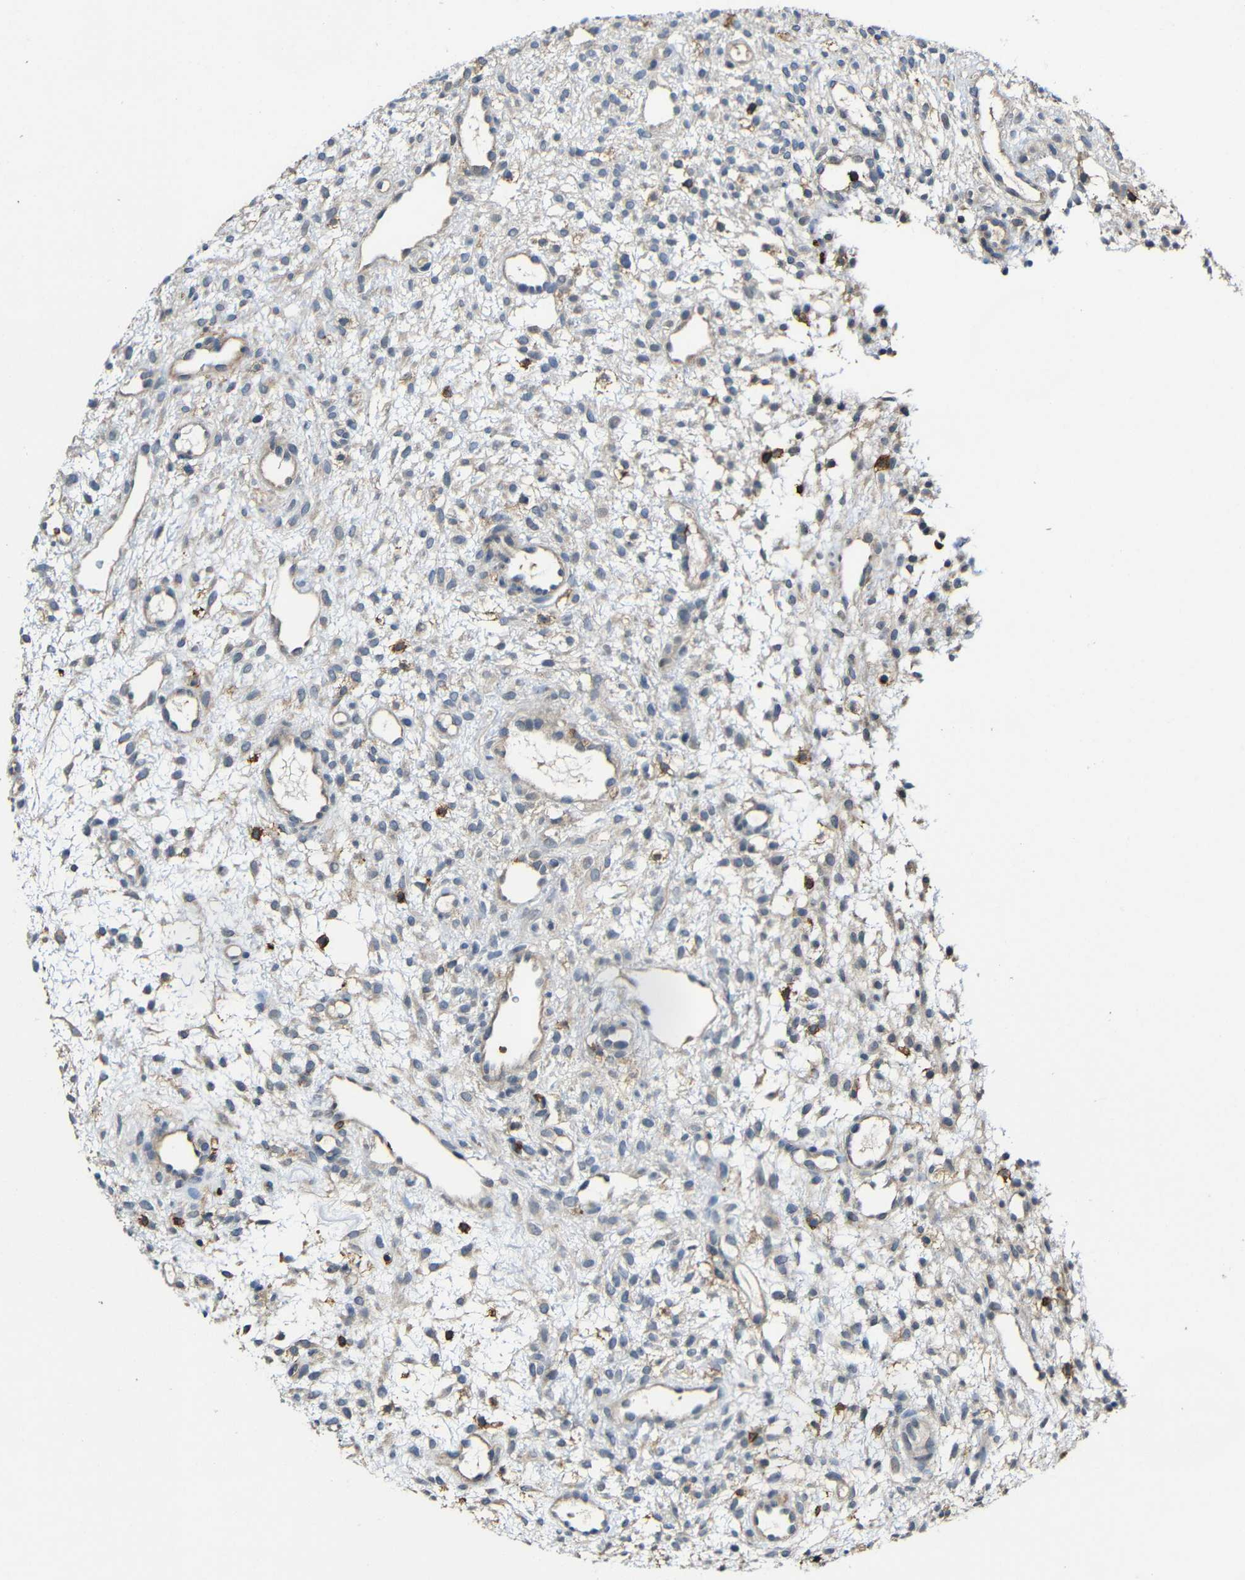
{"staining": {"intensity": "weak", "quantity": "<25%", "location": "cytoplasmic/membranous"}, "tissue": "ovary", "cell_type": "Ovarian stroma cells", "image_type": "normal", "snomed": [{"axis": "morphology", "description": "Normal tissue, NOS"}, {"axis": "morphology", "description": "Cyst, NOS"}, {"axis": "topography", "description": "Ovary"}], "caption": "Protein analysis of benign ovary reveals no significant expression in ovarian stroma cells.", "gene": "P2RY12", "patient": {"sex": "female", "age": 18}}